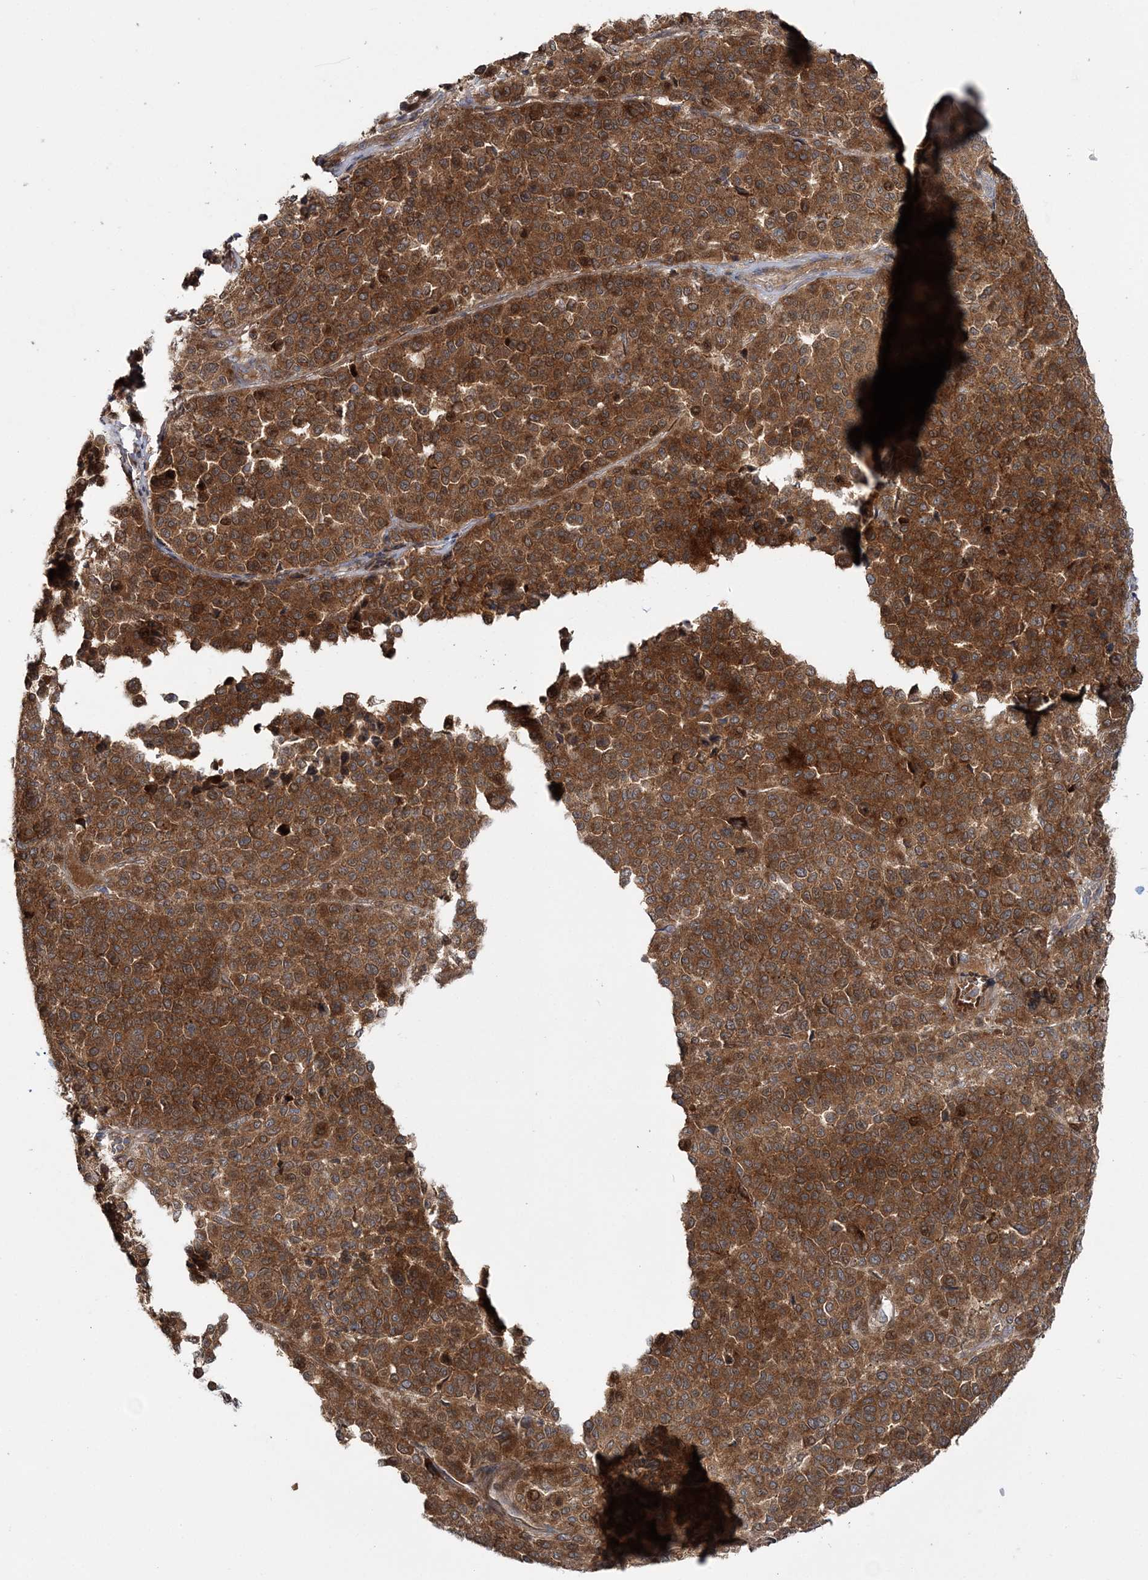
{"staining": {"intensity": "strong", "quantity": ">75%", "location": "cytoplasmic/membranous"}, "tissue": "melanoma", "cell_type": "Tumor cells", "image_type": "cancer", "snomed": [{"axis": "morphology", "description": "Malignant melanoma, Metastatic site"}, {"axis": "topography", "description": "Pancreas"}], "caption": "Protein staining exhibits strong cytoplasmic/membranous staining in about >75% of tumor cells in melanoma.", "gene": "MOCS2", "patient": {"sex": "female", "age": 30}}